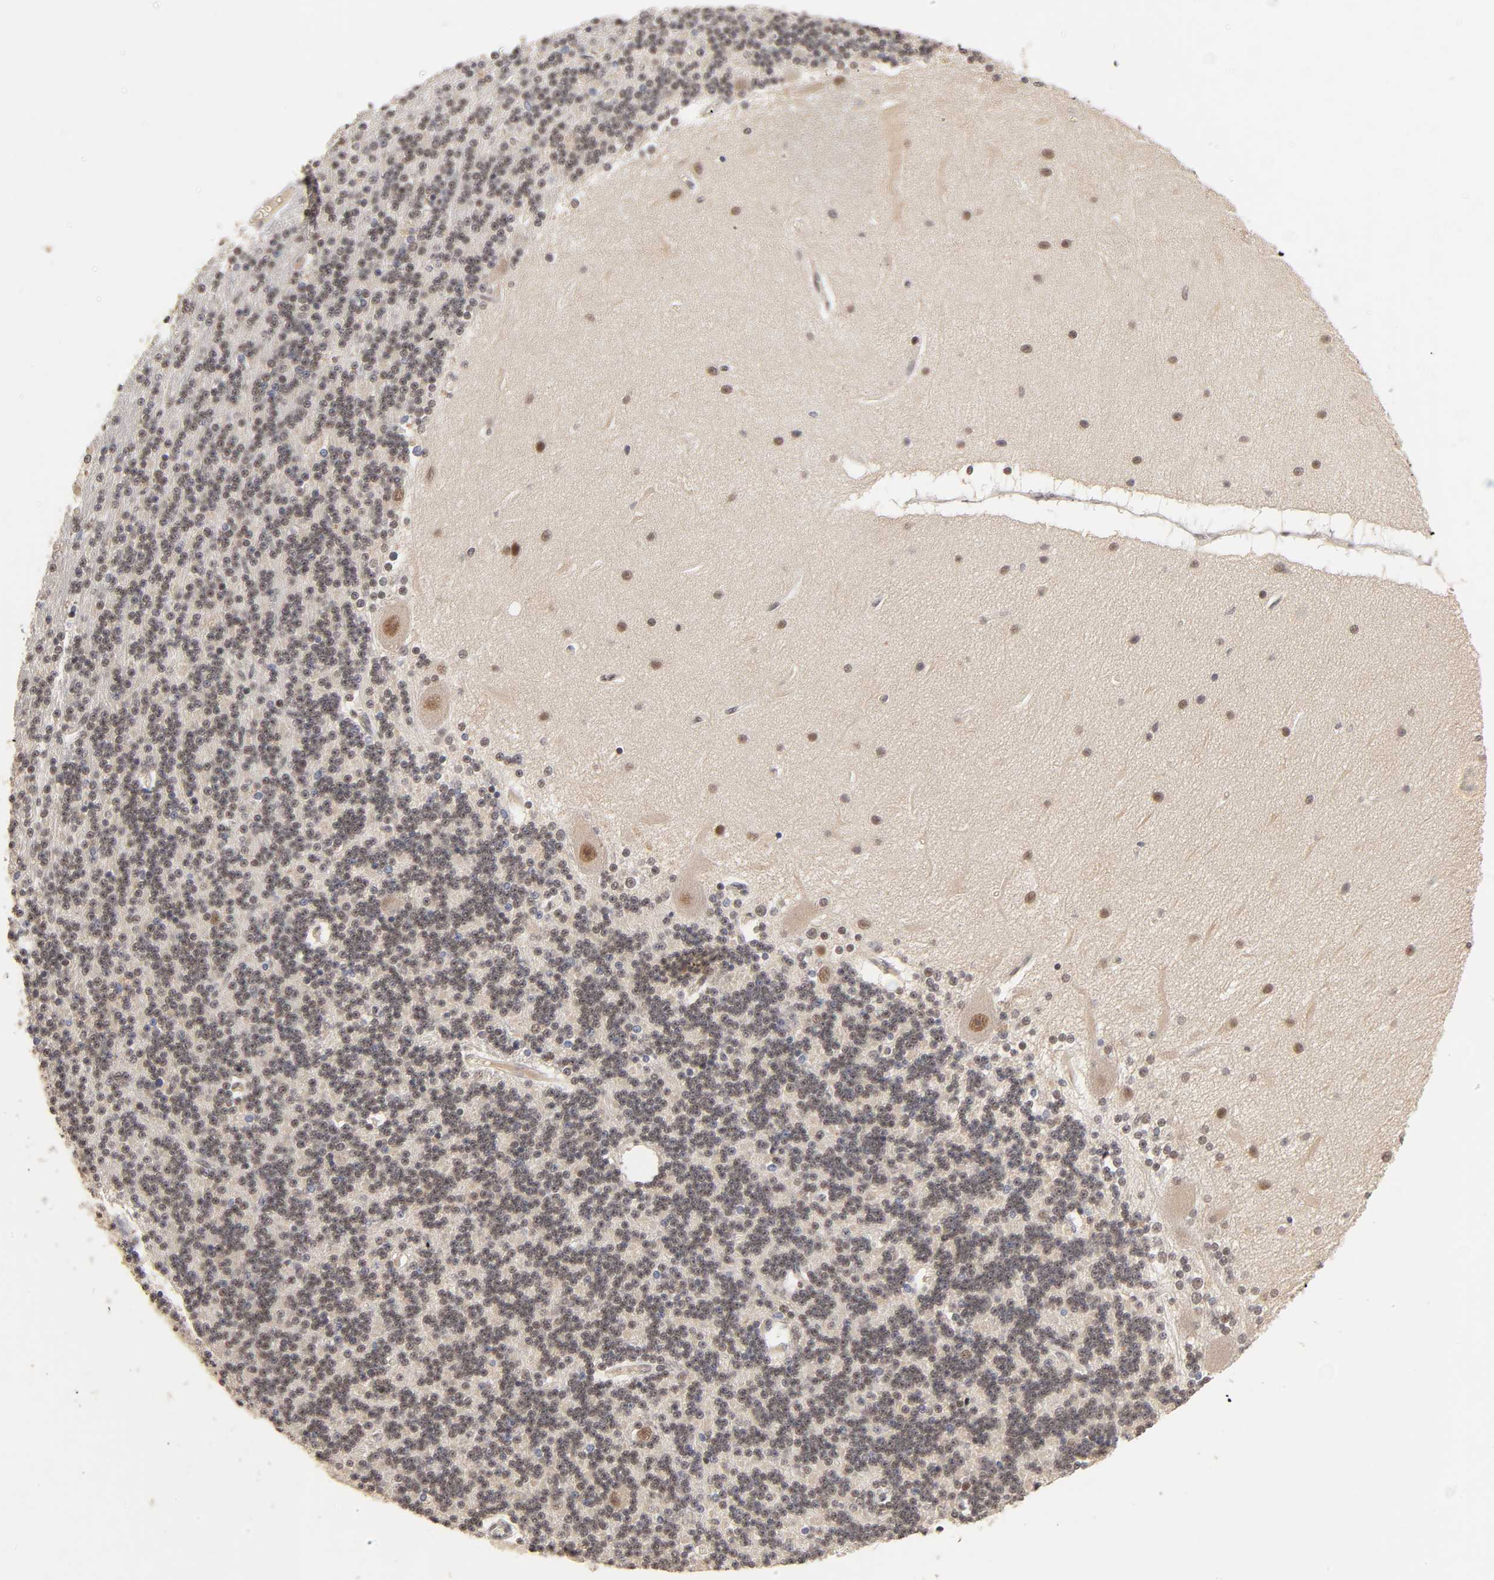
{"staining": {"intensity": "moderate", "quantity": "<25%", "location": "nuclear"}, "tissue": "cerebellum", "cell_type": "Cells in granular layer", "image_type": "normal", "snomed": [{"axis": "morphology", "description": "Normal tissue, NOS"}, {"axis": "topography", "description": "Cerebellum"}], "caption": "Moderate nuclear positivity for a protein is identified in approximately <25% of cells in granular layer of normal cerebellum using immunohistochemistry.", "gene": "EP300", "patient": {"sex": "female", "age": 54}}